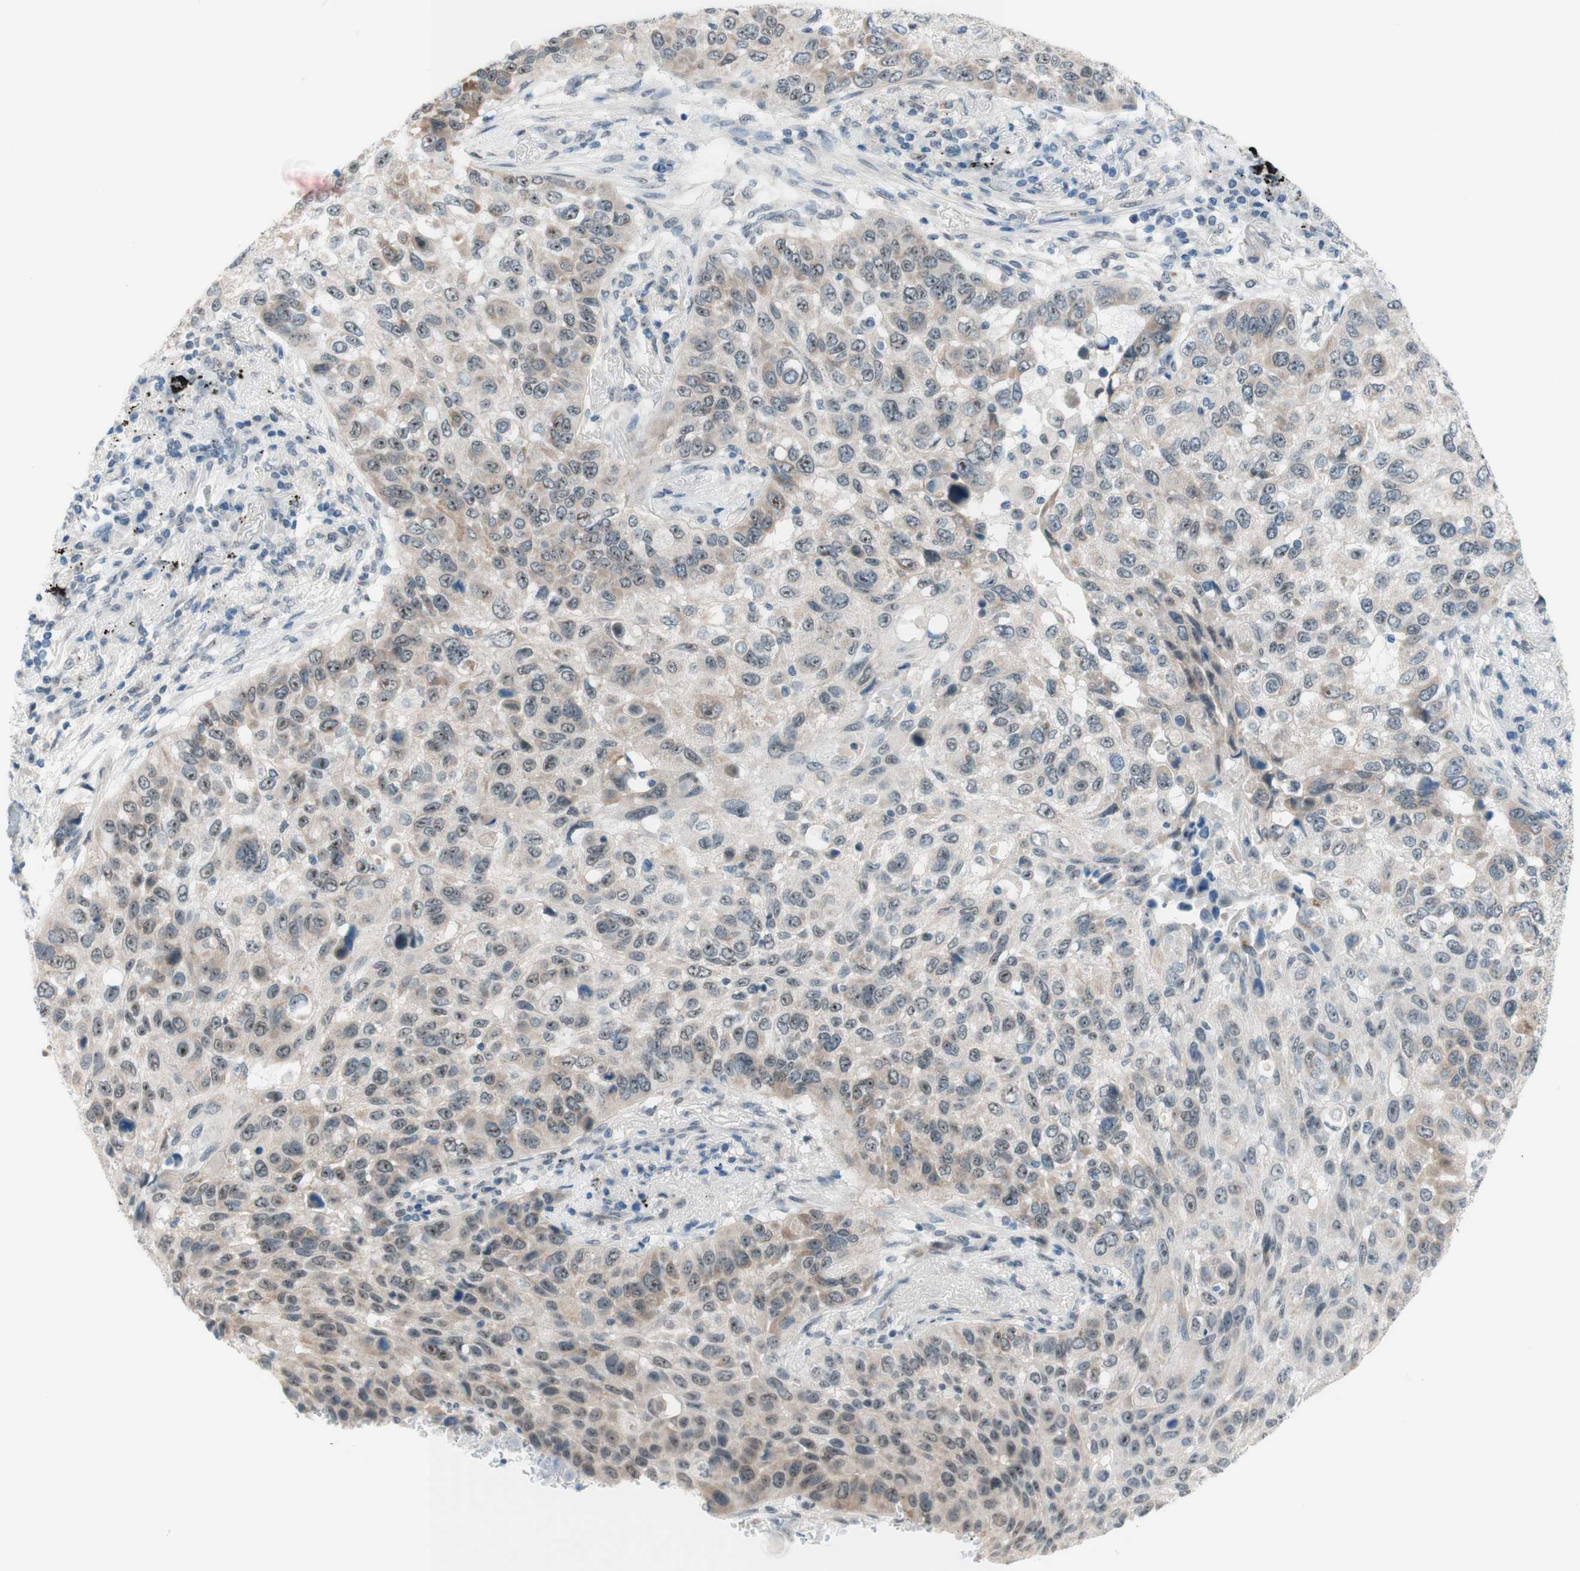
{"staining": {"intensity": "weak", "quantity": "25%-75%", "location": "cytoplasmic/membranous,nuclear"}, "tissue": "lung cancer", "cell_type": "Tumor cells", "image_type": "cancer", "snomed": [{"axis": "morphology", "description": "Squamous cell carcinoma, NOS"}, {"axis": "topography", "description": "Lung"}], "caption": "This micrograph exhibits IHC staining of lung cancer, with low weak cytoplasmic/membranous and nuclear staining in about 25%-75% of tumor cells.", "gene": "JPH1", "patient": {"sex": "male", "age": 57}}